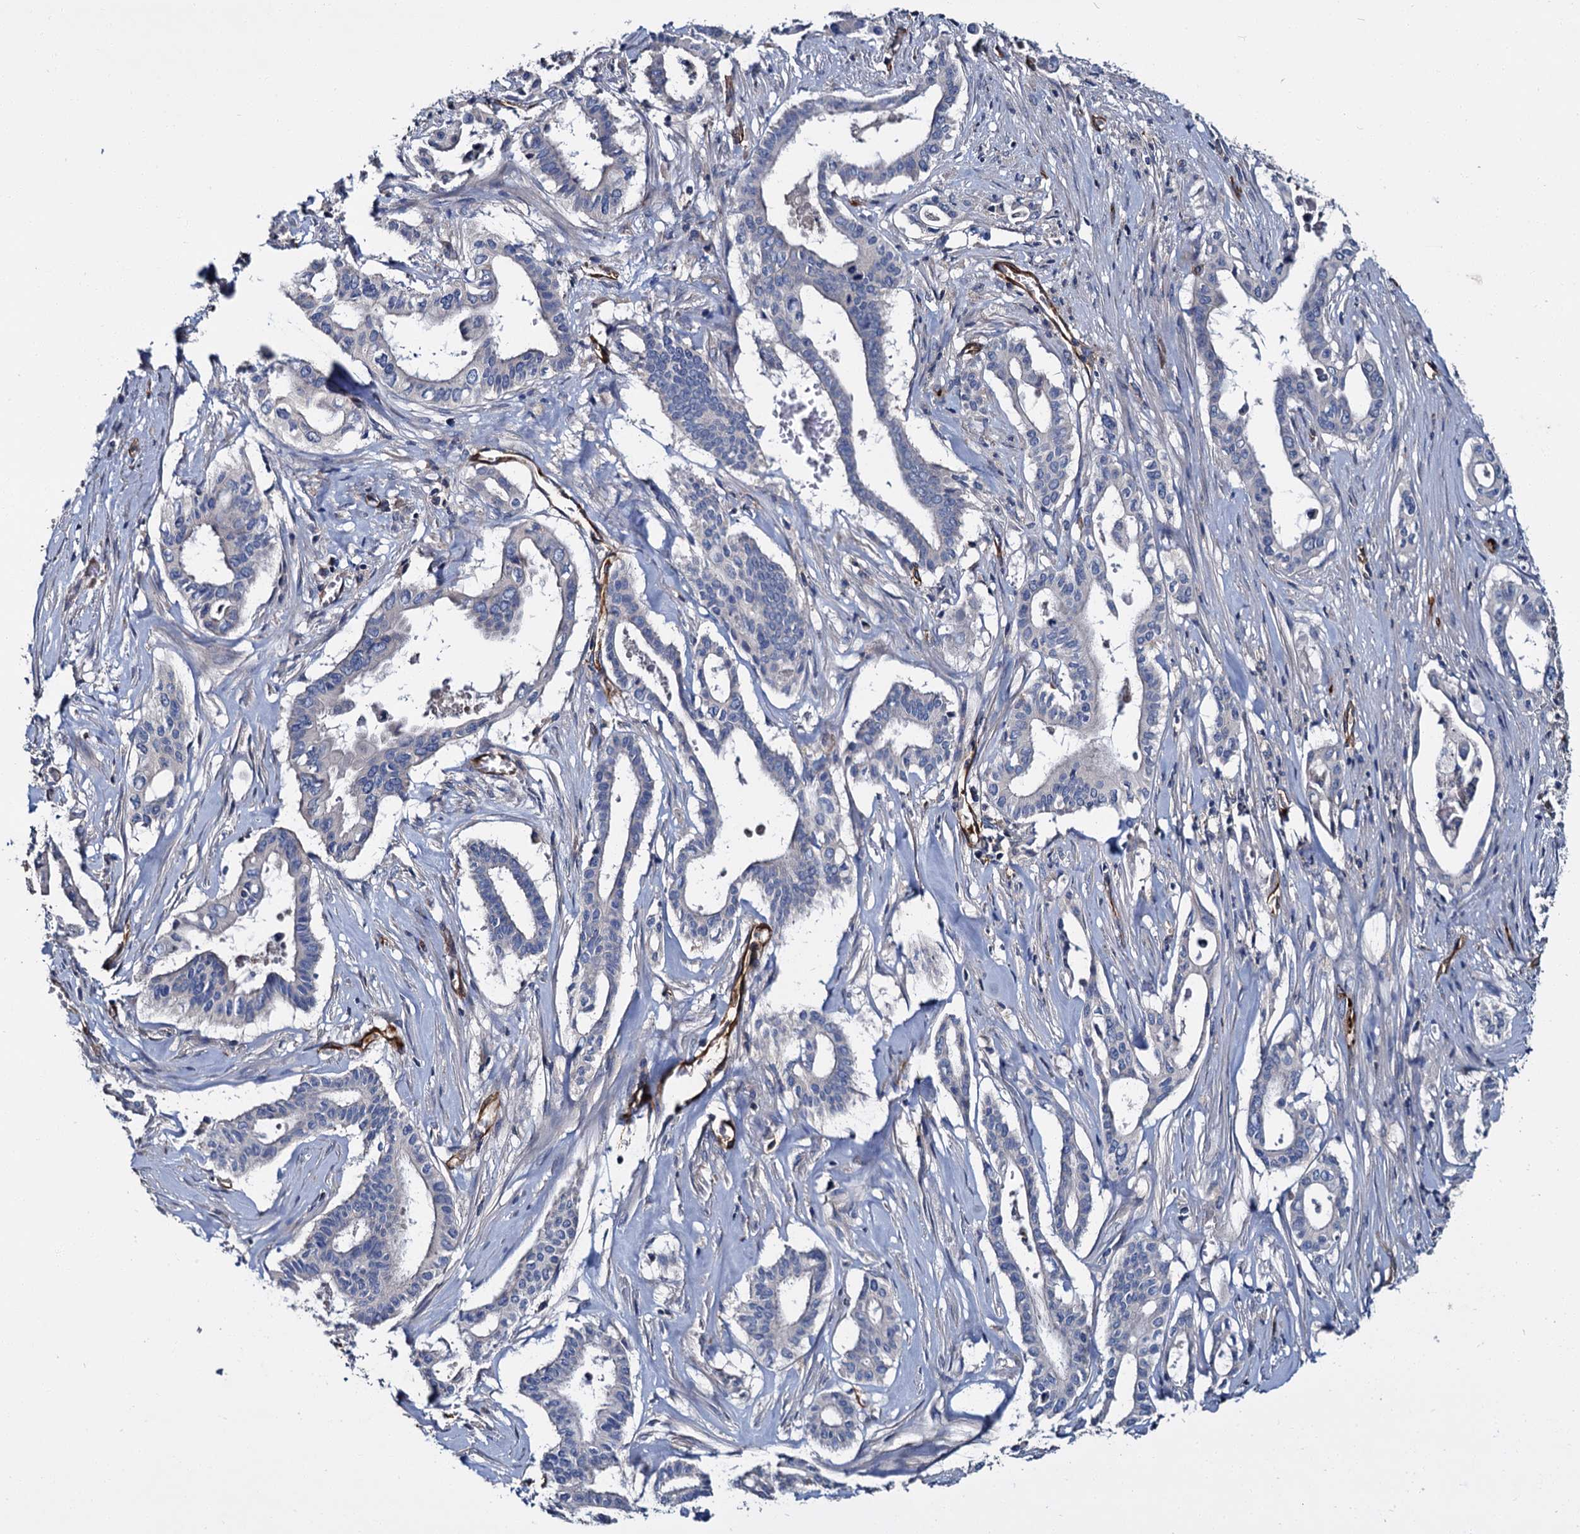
{"staining": {"intensity": "negative", "quantity": "none", "location": "none"}, "tissue": "pancreatic cancer", "cell_type": "Tumor cells", "image_type": "cancer", "snomed": [{"axis": "morphology", "description": "Adenocarcinoma, NOS"}, {"axis": "topography", "description": "Pancreas"}], "caption": "The IHC image has no significant positivity in tumor cells of pancreatic adenocarcinoma tissue. (DAB (3,3'-diaminobenzidine) immunohistochemistry (IHC) with hematoxylin counter stain).", "gene": "CACNA1C", "patient": {"sex": "female", "age": 77}}